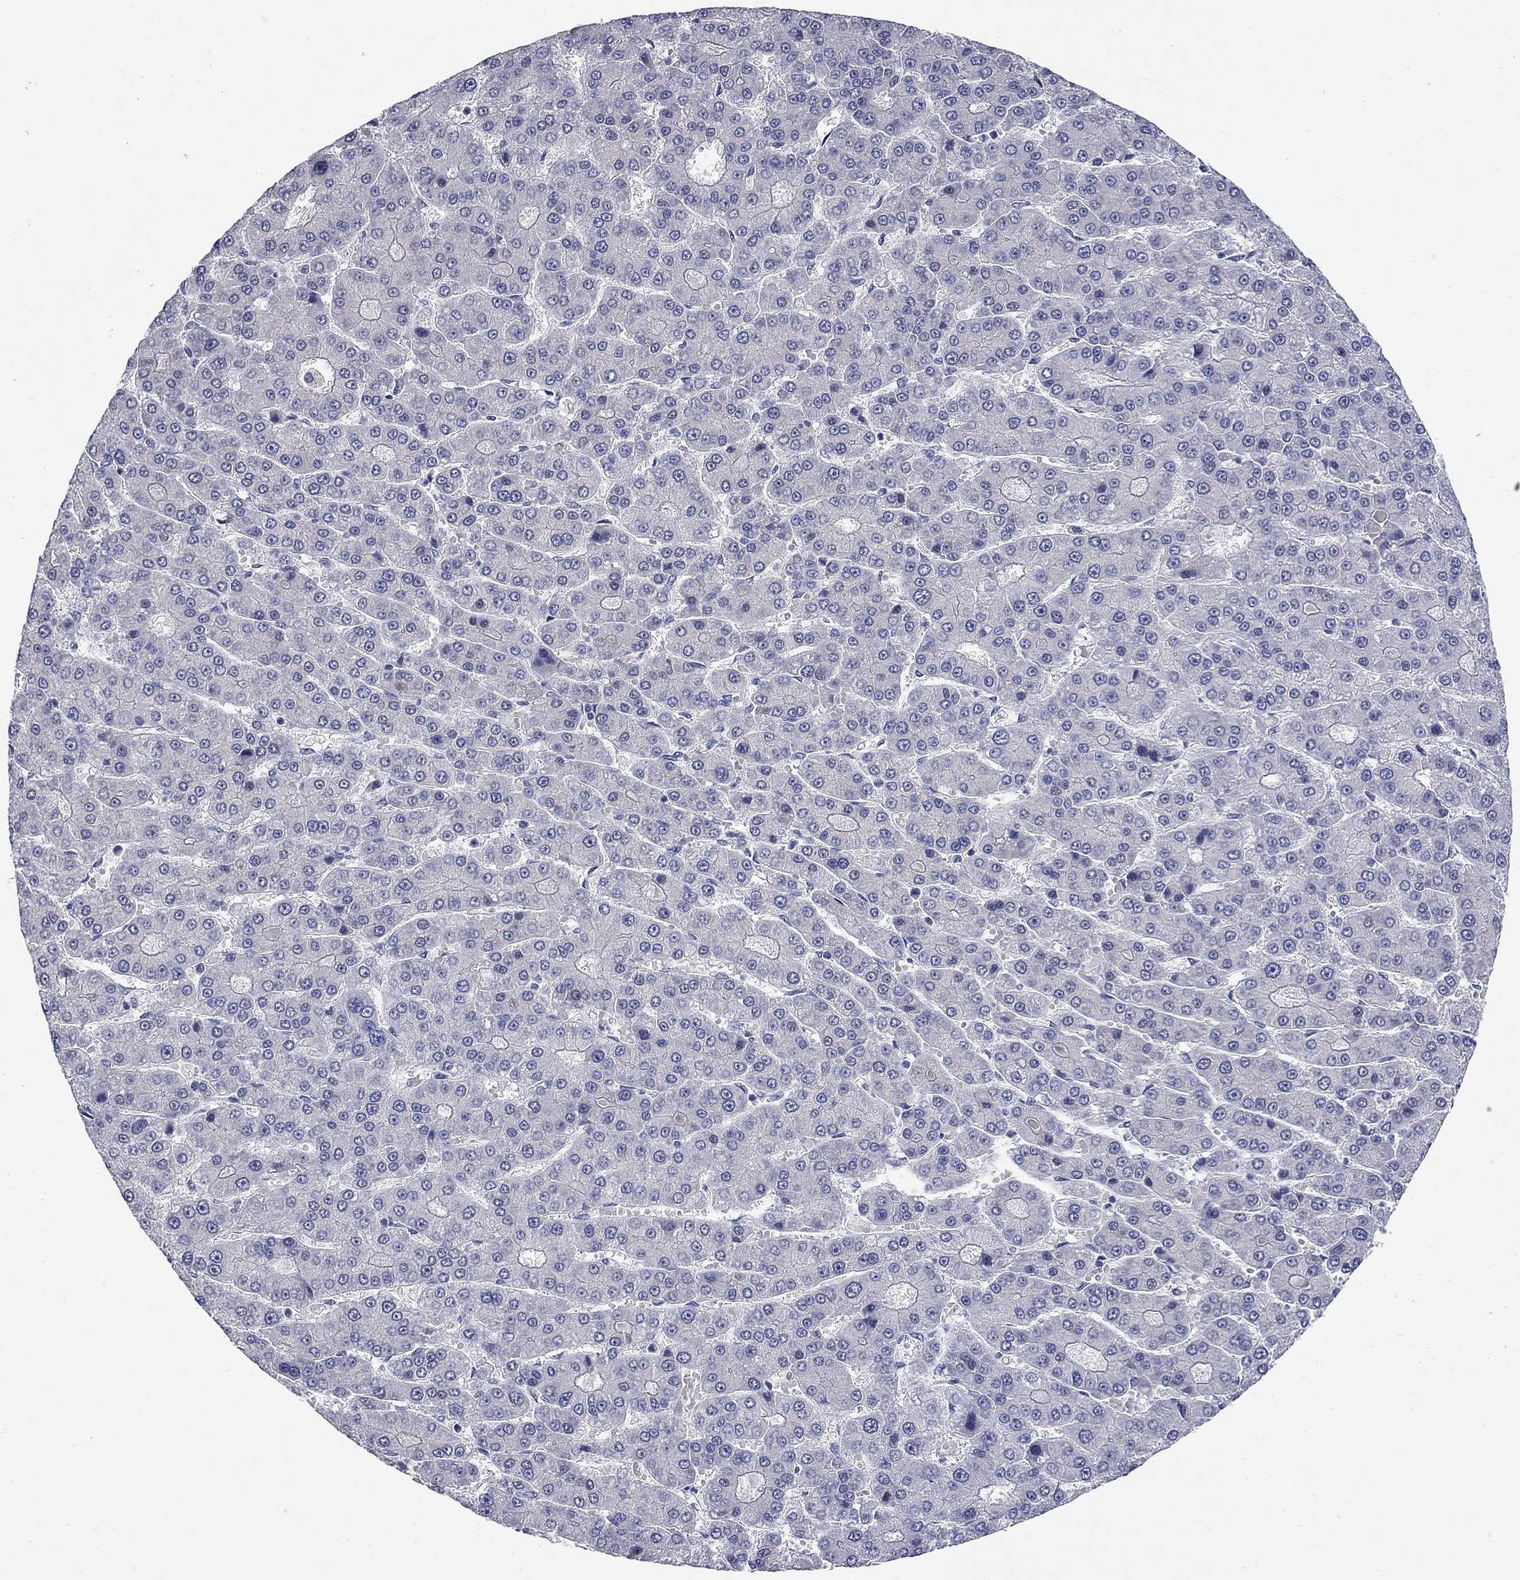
{"staining": {"intensity": "negative", "quantity": "none", "location": "none"}, "tissue": "liver cancer", "cell_type": "Tumor cells", "image_type": "cancer", "snomed": [{"axis": "morphology", "description": "Carcinoma, Hepatocellular, NOS"}, {"axis": "topography", "description": "Liver"}], "caption": "This is a micrograph of immunohistochemistry (IHC) staining of liver hepatocellular carcinoma, which shows no expression in tumor cells.", "gene": "GALNT8", "patient": {"sex": "male", "age": 70}}